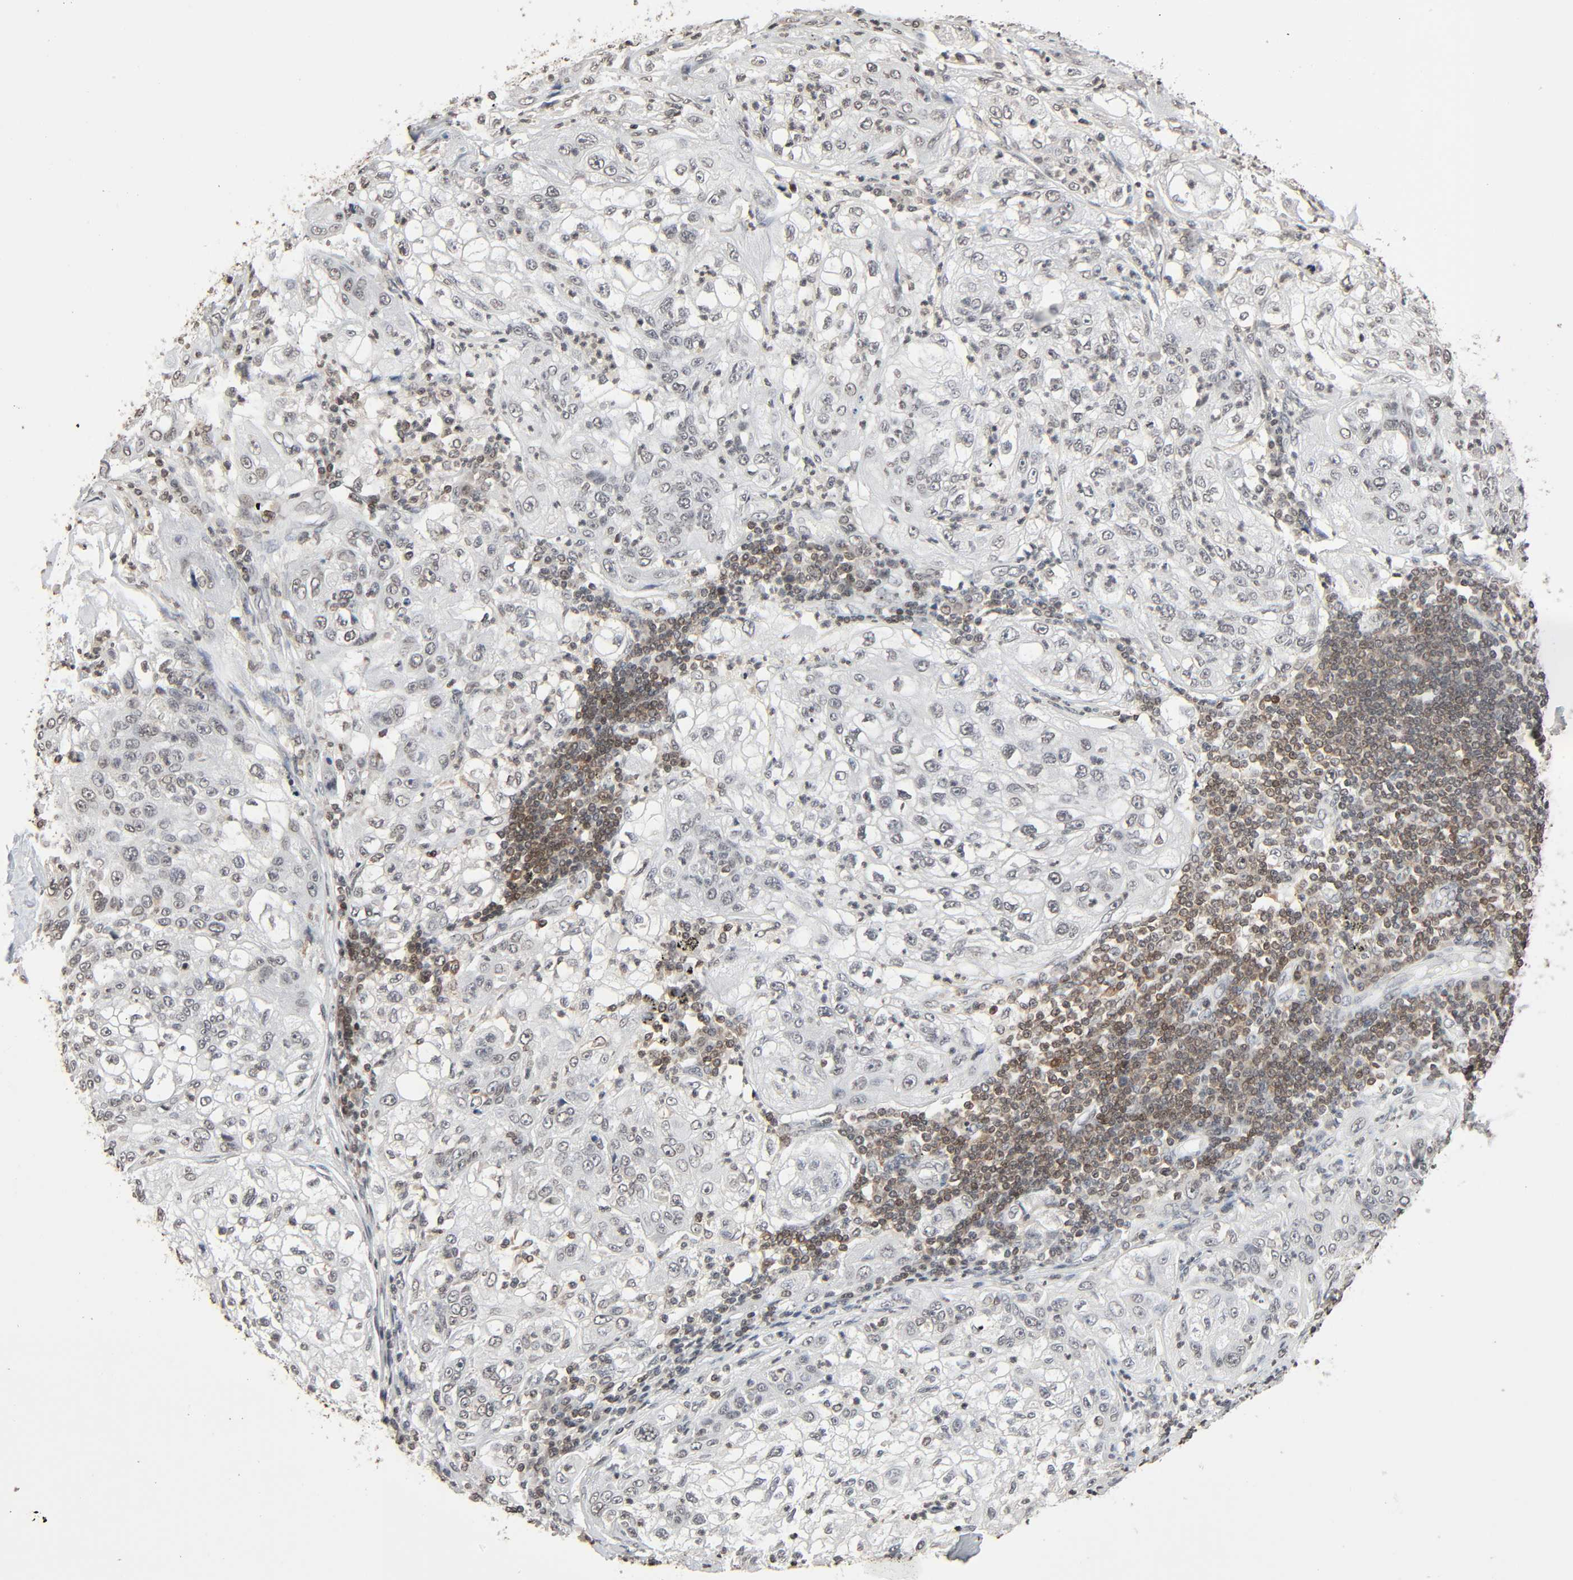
{"staining": {"intensity": "negative", "quantity": "none", "location": "none"}, "tissue": "lung cancer", "cell_type": "Tumor cells", "image_type": "cancer", "snomed": [{"axis": "morphology", "description": "Inflammation, NOS"}, {"axis": "morphology", "description": "Squamous cell carcinoma, NOS"}, {"axis": "topography", "description": "Lymph node"}, {"axis": "topography", "description": "Soft tissue"}, {"axis": "topography", "description": "Lung"}], "caption": "Lung cancer was stained to show a protein in brown. There is no significant positivity in tumor cells. (Stains: DAB immunohistochemistry (IHC) with hematoxylin counter stain, Microscopy: brightfield microscopy at high magnification).", "gene": "STK4", "patient": {"sex": "male", "age": 66}}